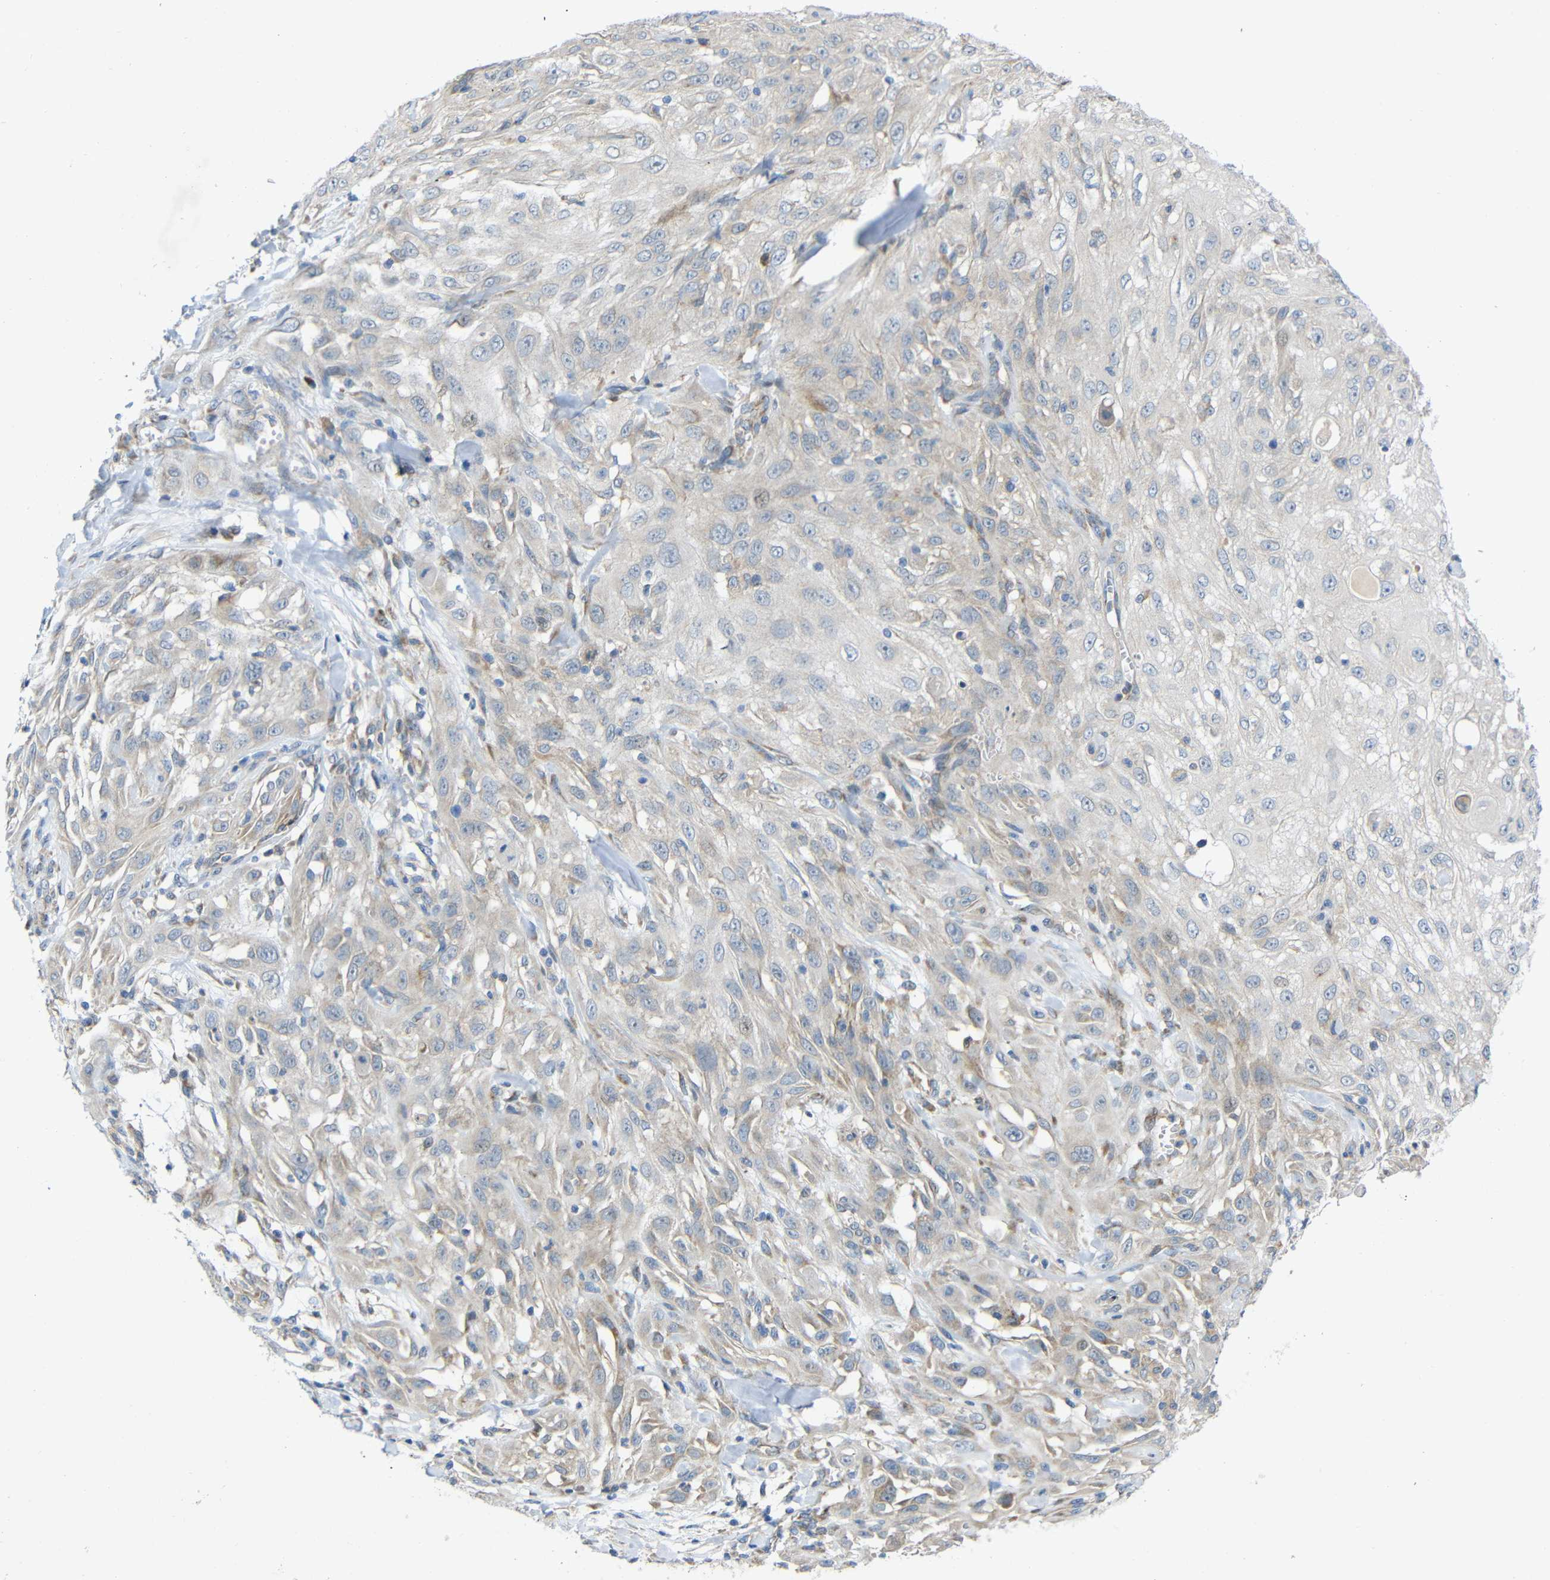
{"staining": {"intensity": "negative", "quantity": "none", "location": "none"}, "tissue": "skin cancer", "cell_type": "Tumor cells", "image_type": "cancer", "snomed": [{"axis": "morphology", "description": "Squamous cell carcinoma, NOS"}, {"axis": "topography", "description": "Skin"}], "caption": "High power microscopy image of an immunohistochemistry photomicrograph of skin squamous cell carcinoma, revealing no significant expression in tumor cells. (DAB (3,3'-diaminobenzidine) immunohistochemistry with hematoxylin counter stain).", "gene": "TMEM25", "patient": {"sex": "male", "age": 75}}